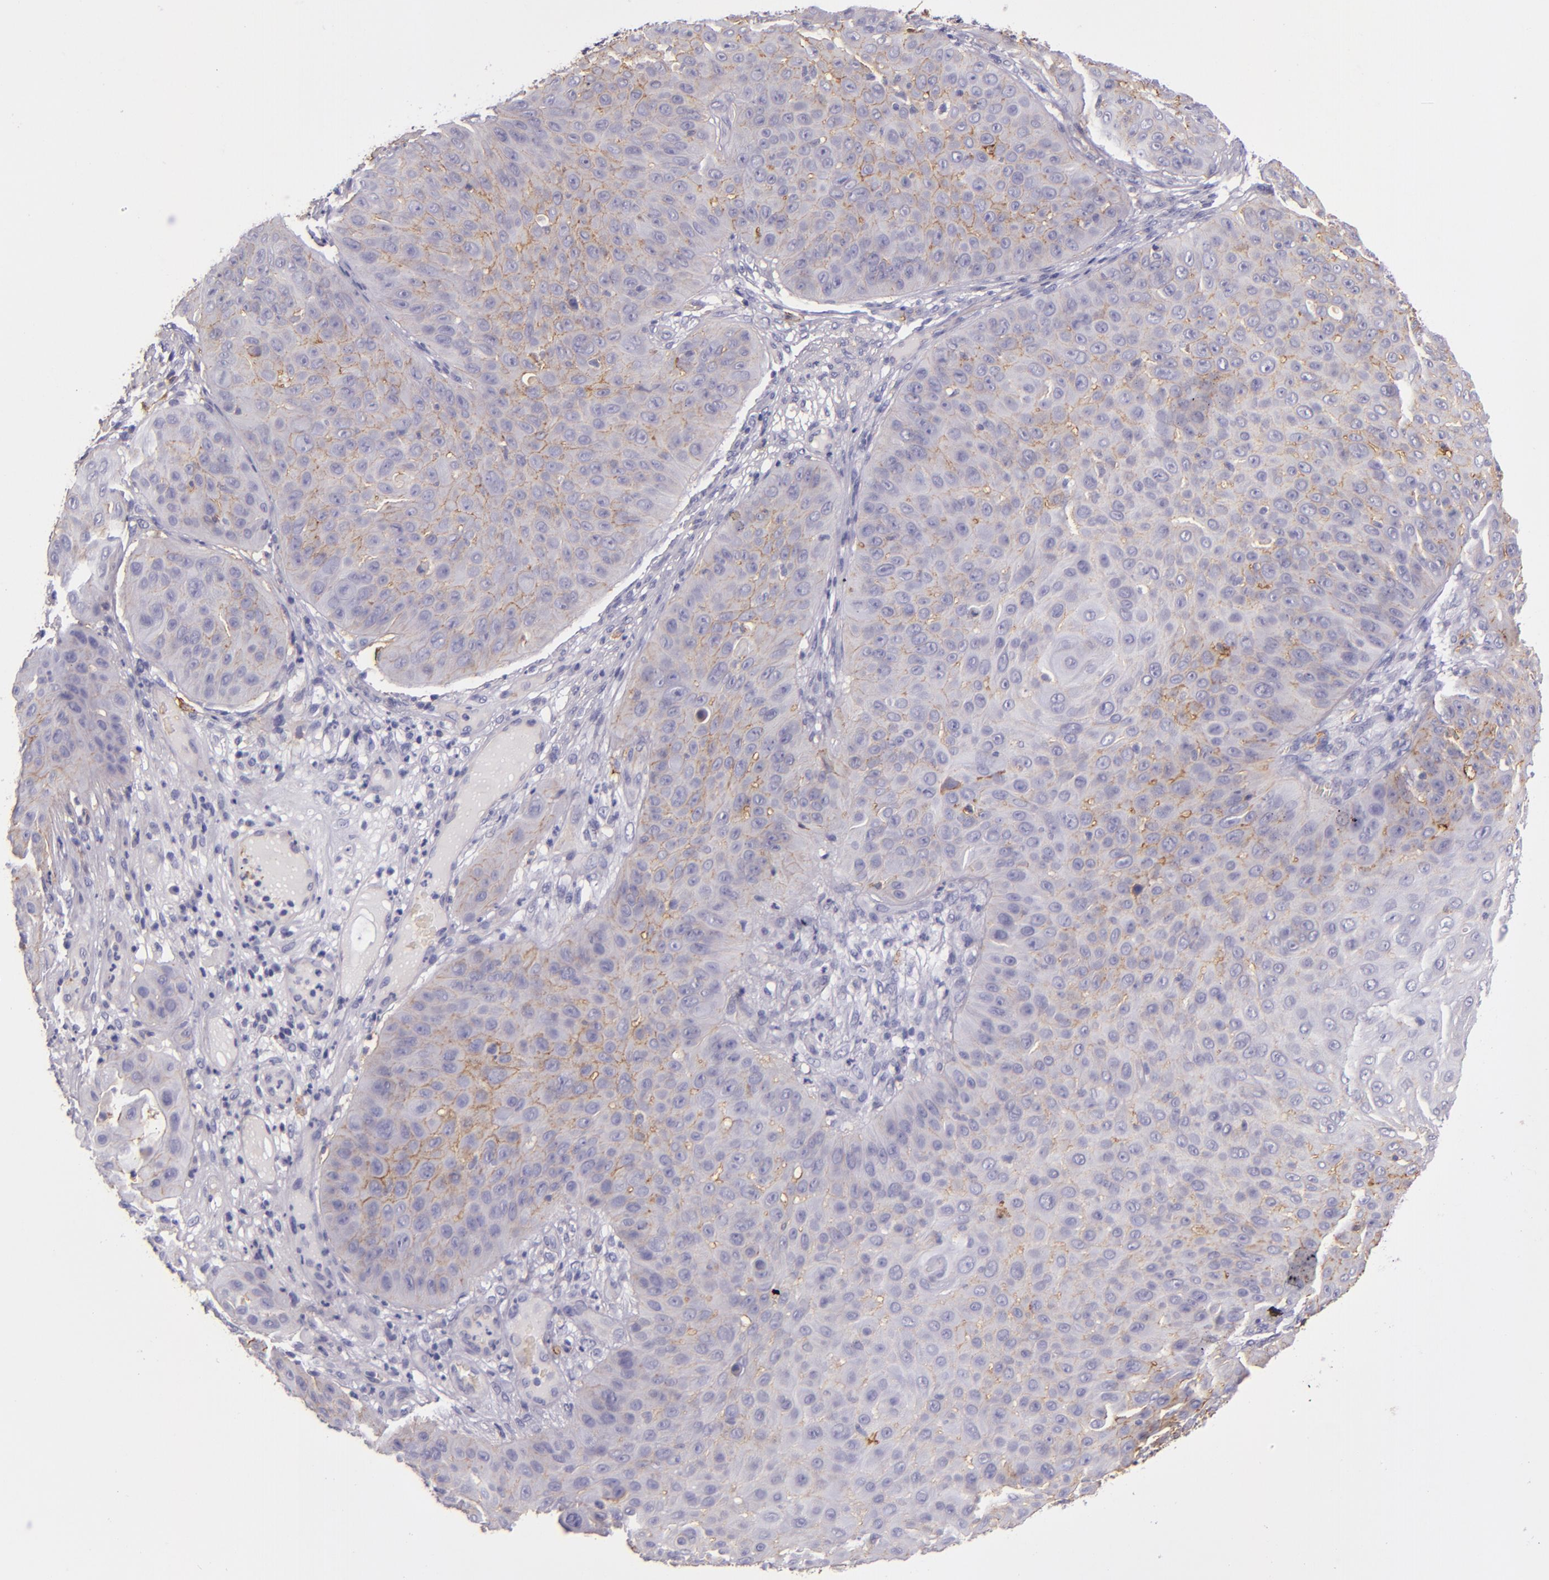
{"staining": {"intensity": "strong", "quantity": ">75%", "location": "cytoplasmic/membranous"}, "tissue": "skin cancer", "cell_type": "Tumor cells", "image_type": "cancer", "snomed": [{"axis": "morphology", "description": "Squamous cell carcinoma, NOS"}, {"axis": "topography", "description": "Skin"}], "caption": "Protein expression analysis of squamous cell carcinoma (skin) reveals strong cytoplasmic/membranous positivity in about >75% of tumor cells.", "gene": "CD9", "patient": {"sex": "male", "age": 82}}